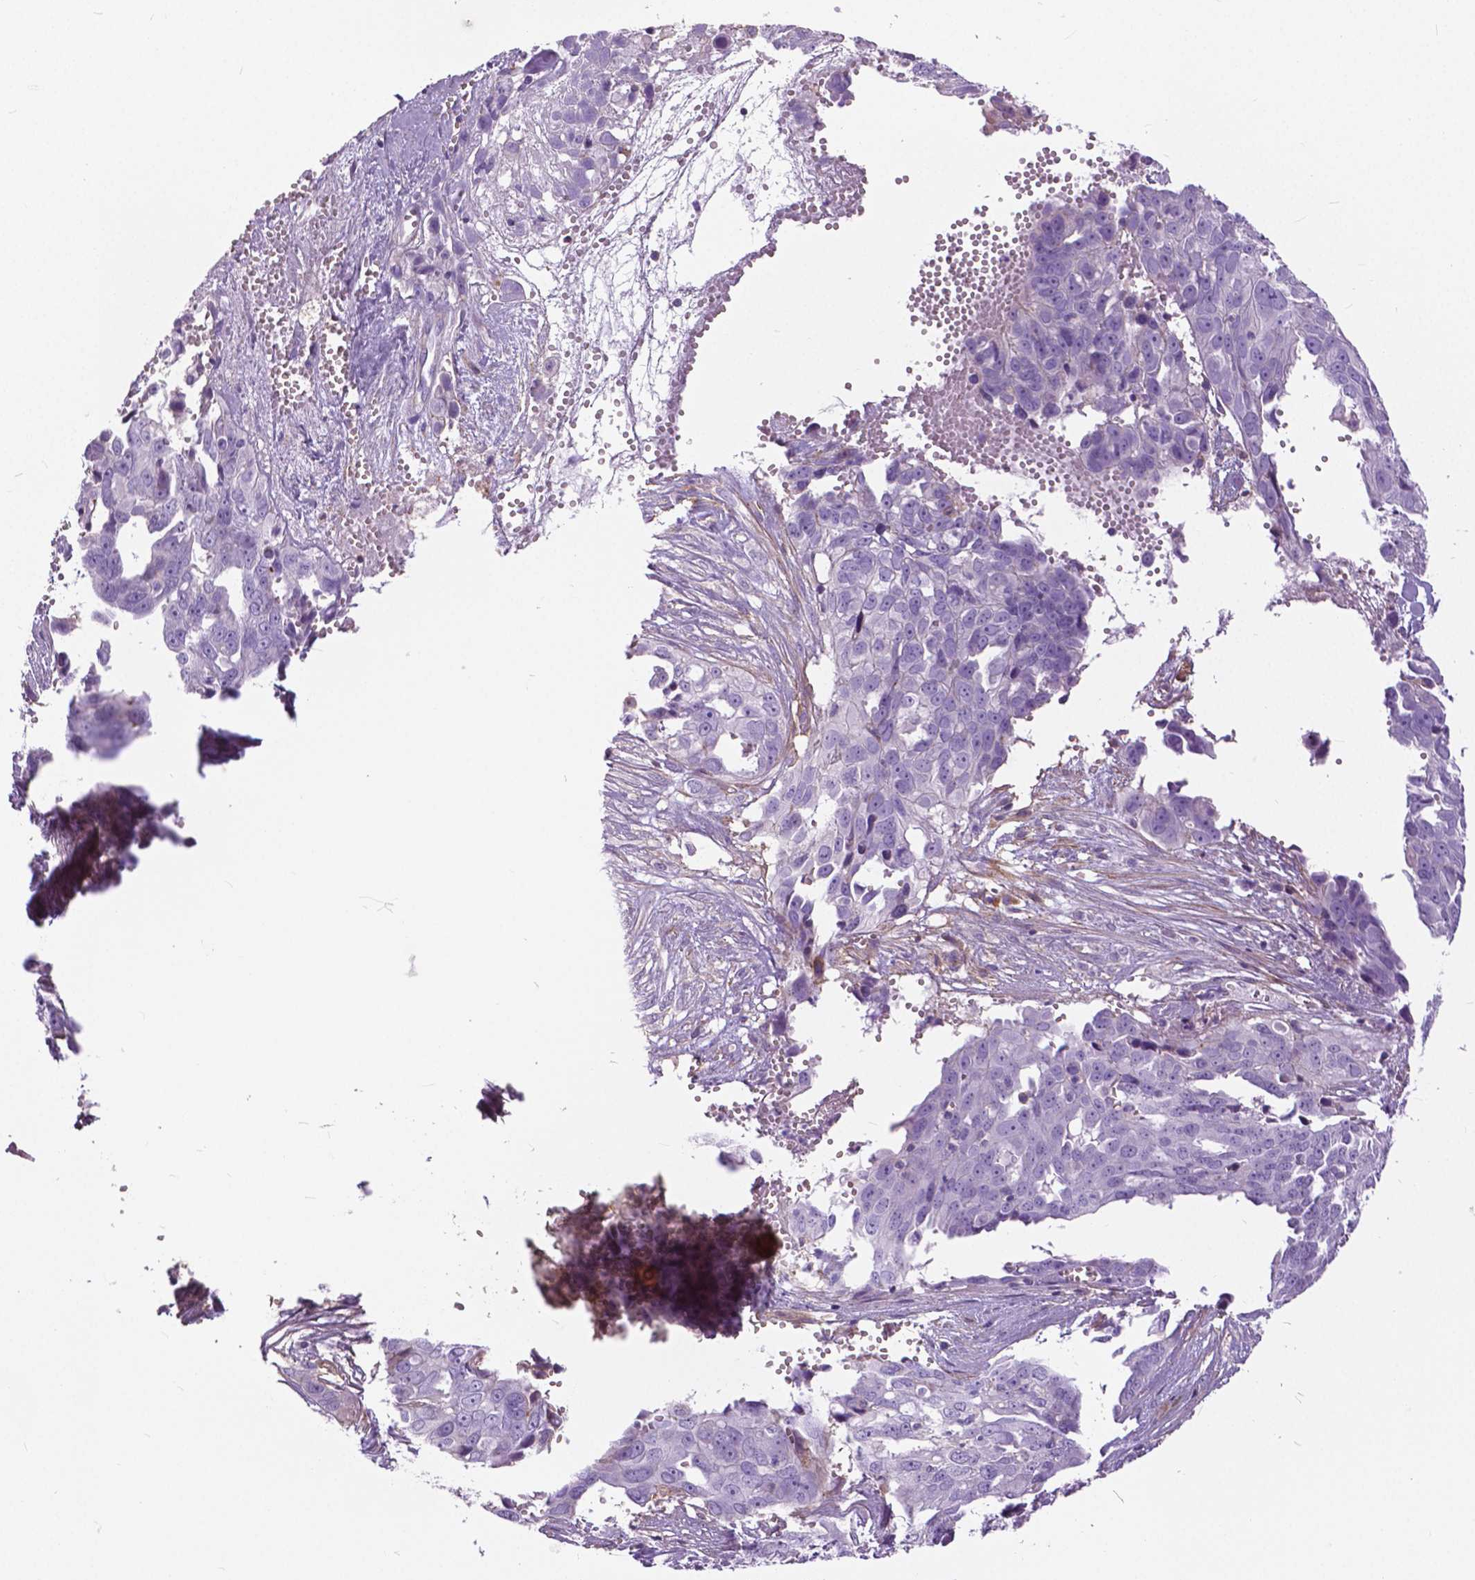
{"staining": {"intensity": "negative", "quantity": "none", "location": "none"}, "tissue": "ovarian cancer", "cell_type": "Tumor cells", "image_type": "cancer", "snomed": [{"axis": "morphology", "description": "Carcinoma, endometroid"}, {"axis": "topography", "description": "Ovary"}], "caption": "Micrograph shows no significant protein positivity in tumor cells of ovarian cancer (endometroid carcinoma).", "gene": "ANXA13", "patient": {"sex": "female", "age": 70}}